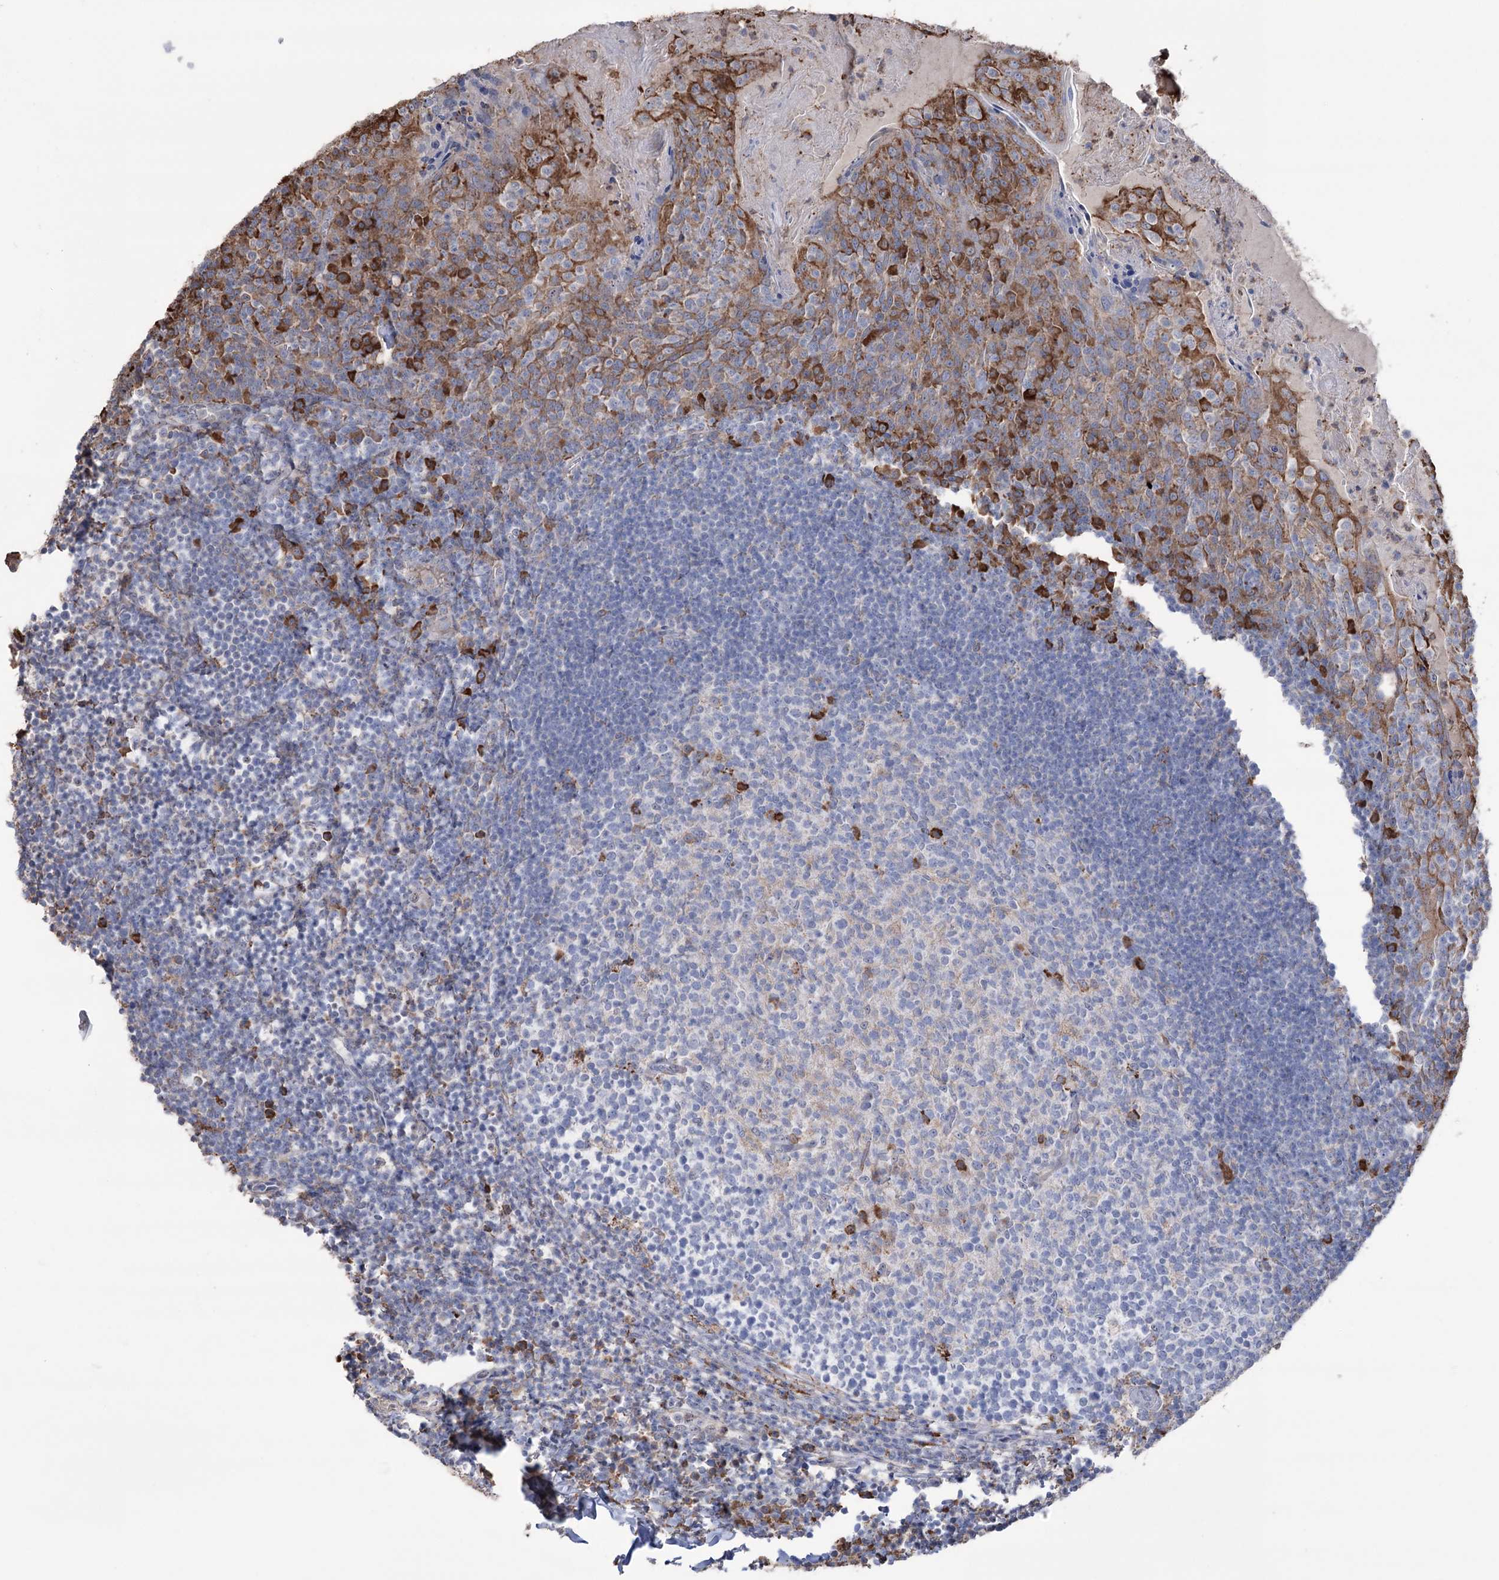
{"staining": {"intensity": "strong", "quantity": "<25%", "location": "cytoplasmic/membranous"}, "tissue": "tonsil", "cell_type": "Germinal center cells", "image_type": "normal", "snomed": [{"axis": "morphology", "description": "Normal tissue, NOS"}, {"axis": "topography", "description": "Tonsil"}], "caption": "Human tonsil stained with a brown dye exhibits strong cytoplasmic/membranous positive positivity in about <25% of germinal center cells.", "gene": "TRIM71", "patient": {"sex": "female", "age": 10}}